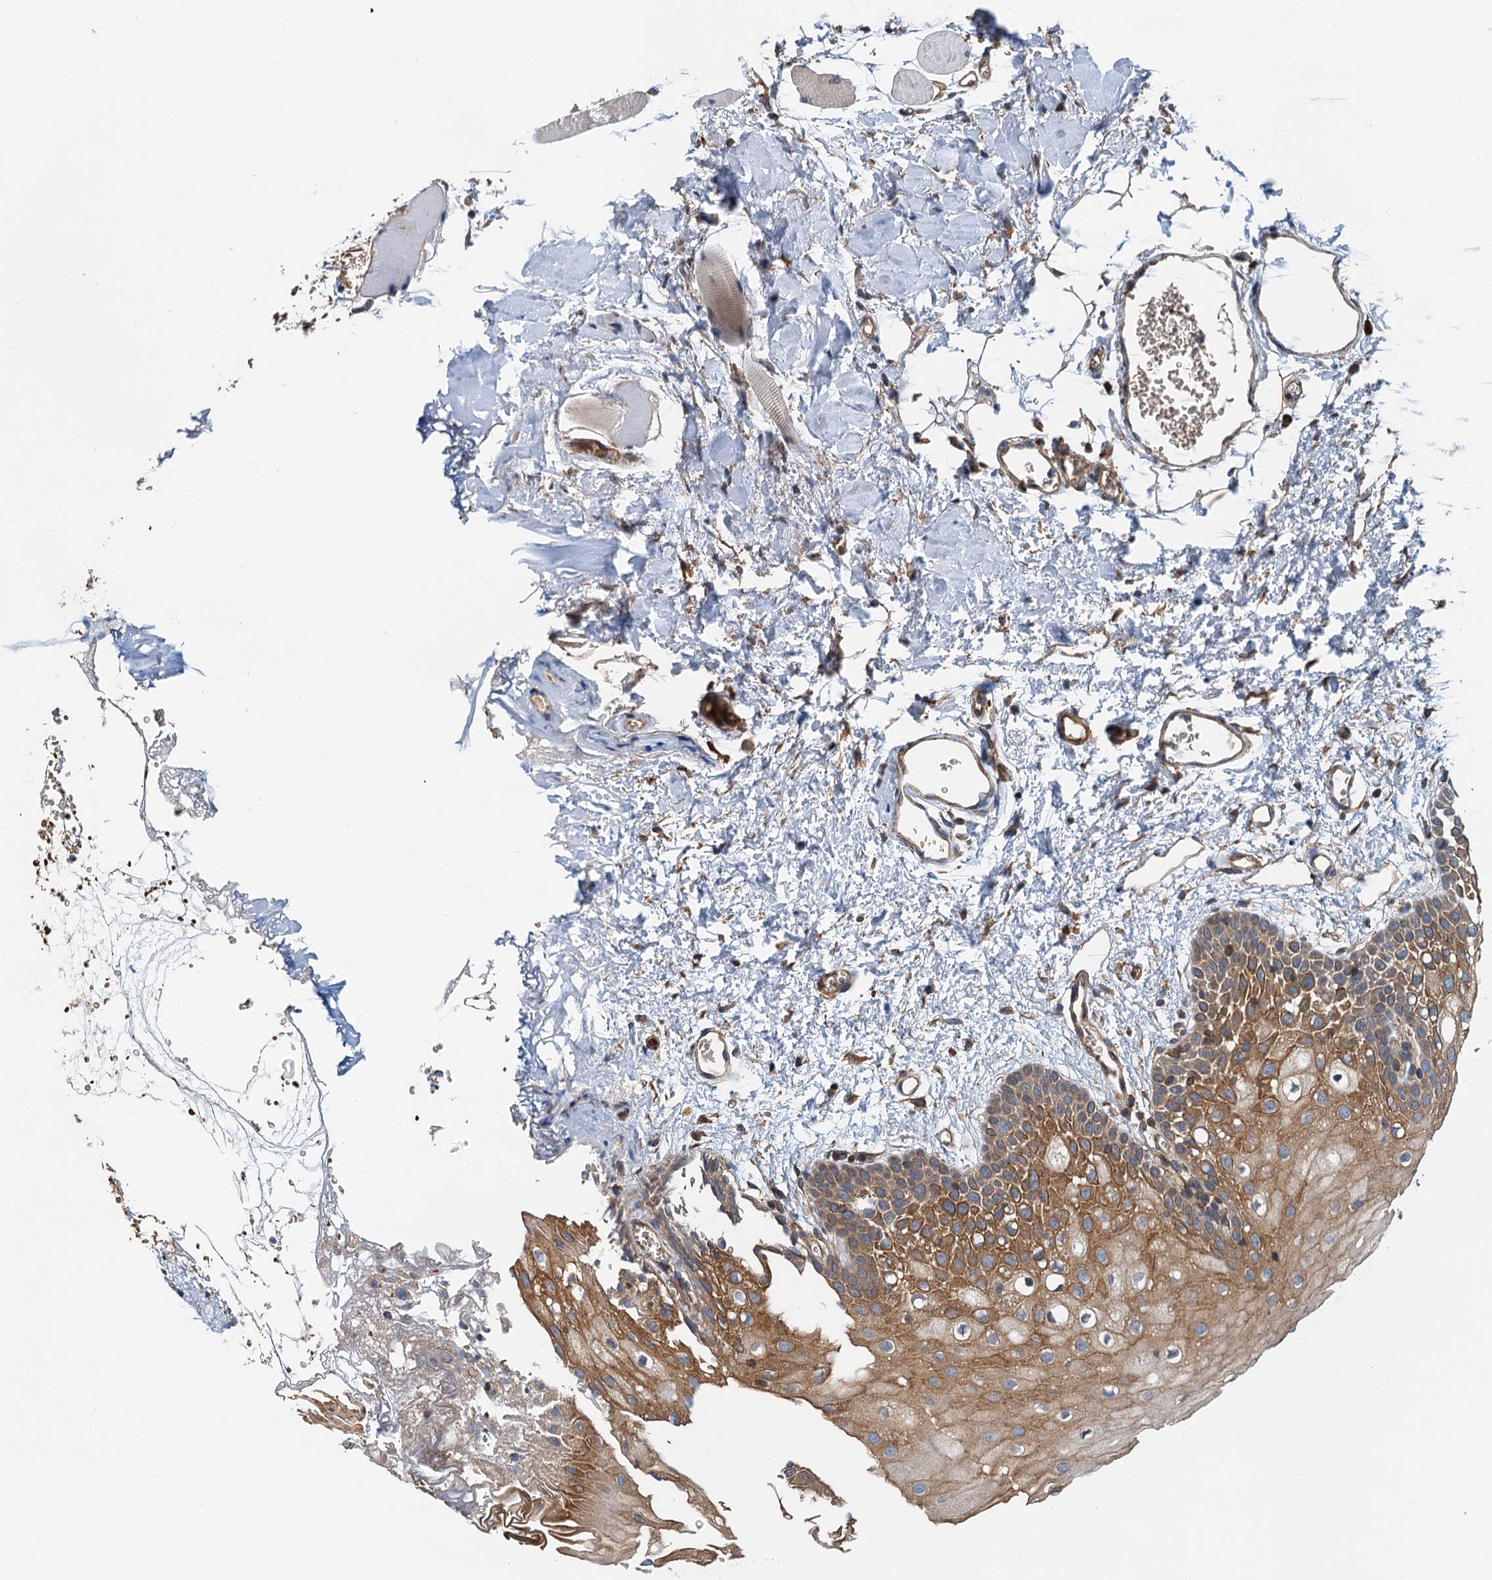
{"staining": {"intensity": "moderate", "quantity": ">75%", "location": "cytoplasmic/membranous"}, "tissue": "oral mucosa", "cell_type": "Squamous epithelial cells", "image_type": "normal", "snomed": [{"axis": "morphology", "description": "Normal tissue, NOS"}, {"axis": "topography", "description": "Oral tissue"}, {"axis": "topography", "description": "Tounge, NOS"}], "caption": "Immunohistochemistry (IHC) histopathology image of benign oral mucosa stained for a protein (brown), which reveals medium levels of moderate cytoplasmic/membranous positivity in about >75% of squamous epithelial cells.", "gene": "ROGDI", "patient": {"sex": "female", "age": 73}}